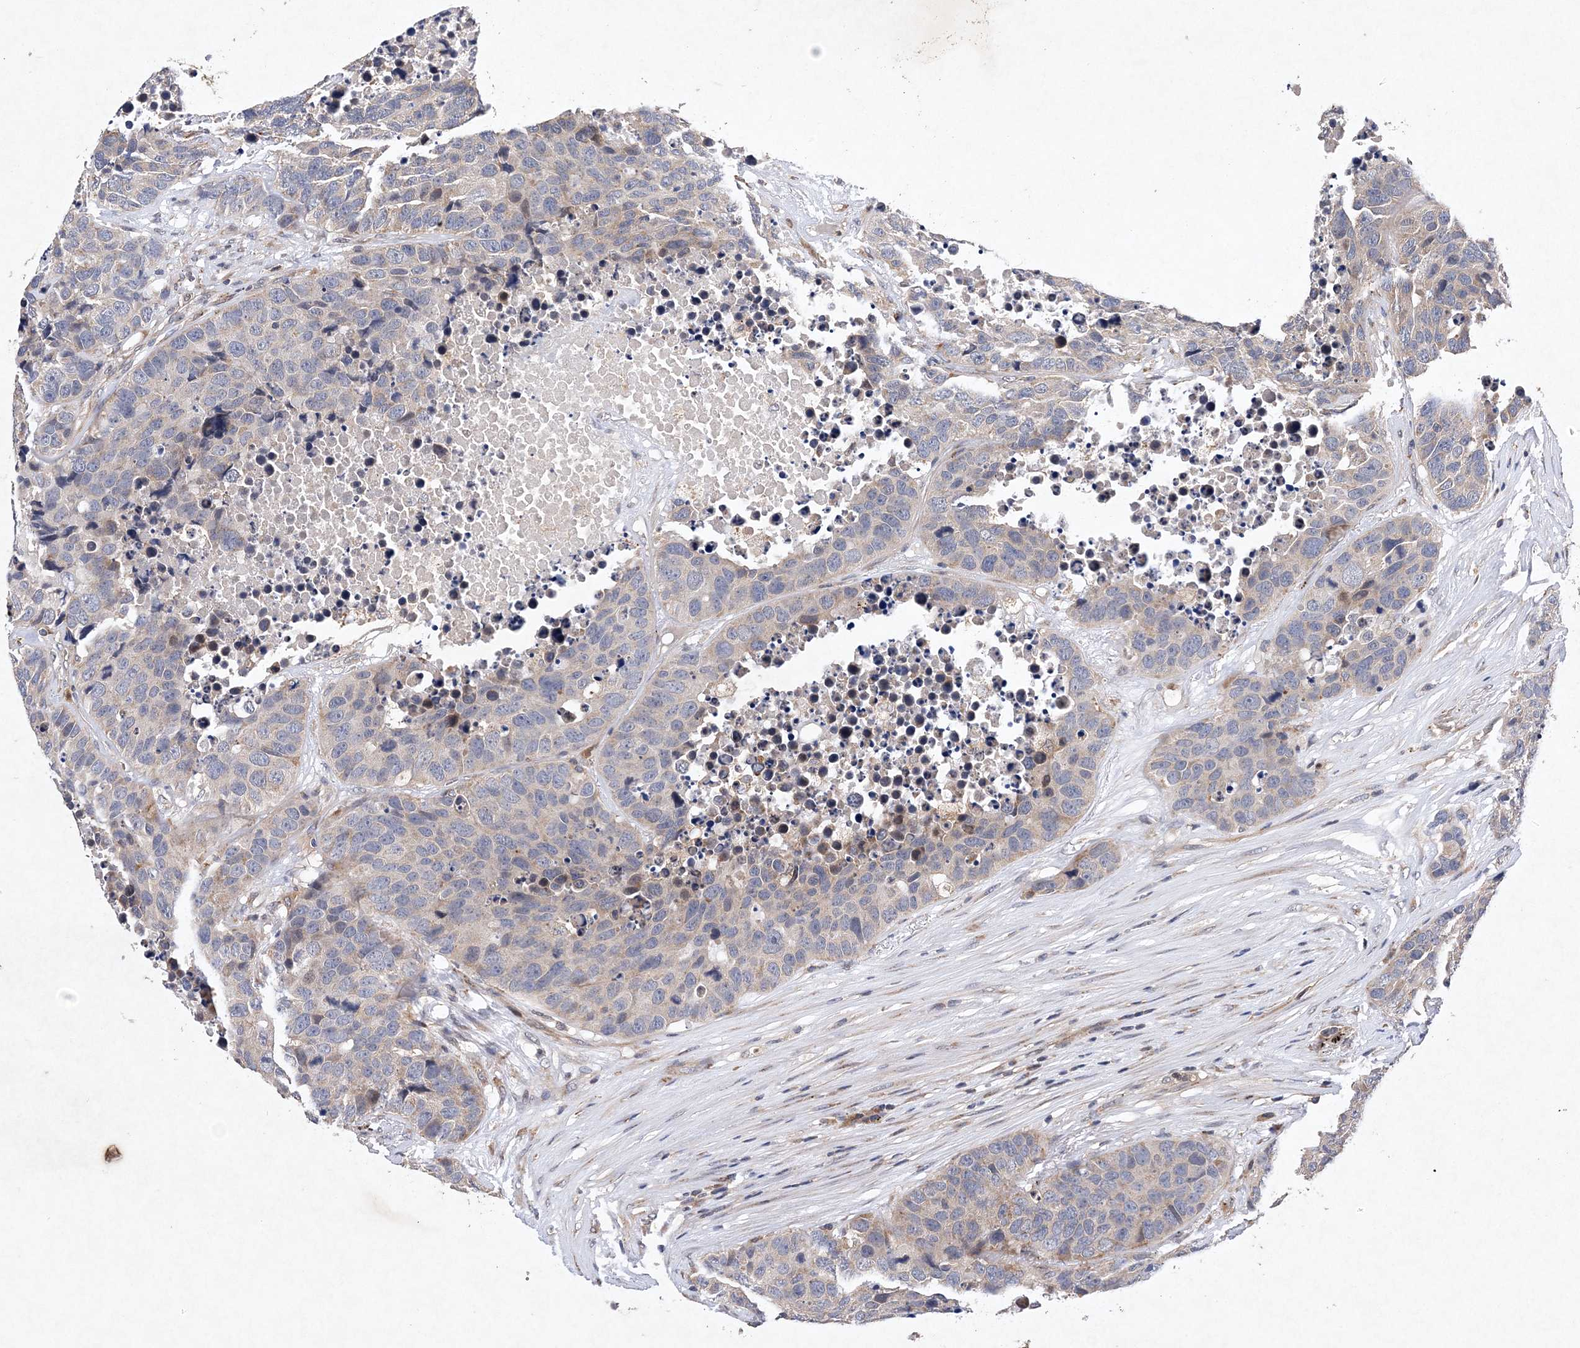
{"staining": {"intensity": "negative", "quantity": "none", "location": "none"}, "tissue": "carcinoid", "cell_type": "Tumor cells", "image_type": "cancer", "snomed": [{"axis": "morphology", "description": "Carcinoid, malignant, NOS"}, {"axis": "topography", "description": "Lung"}], "caption": "An immunohistochemistry (IHC) photomicrograph of malignant carcinoid is shown. There is no staining in tumor cells of malignant carcinoid.", "gene": "PROSER1", "patient": {"sex": "male", "age": 60}}